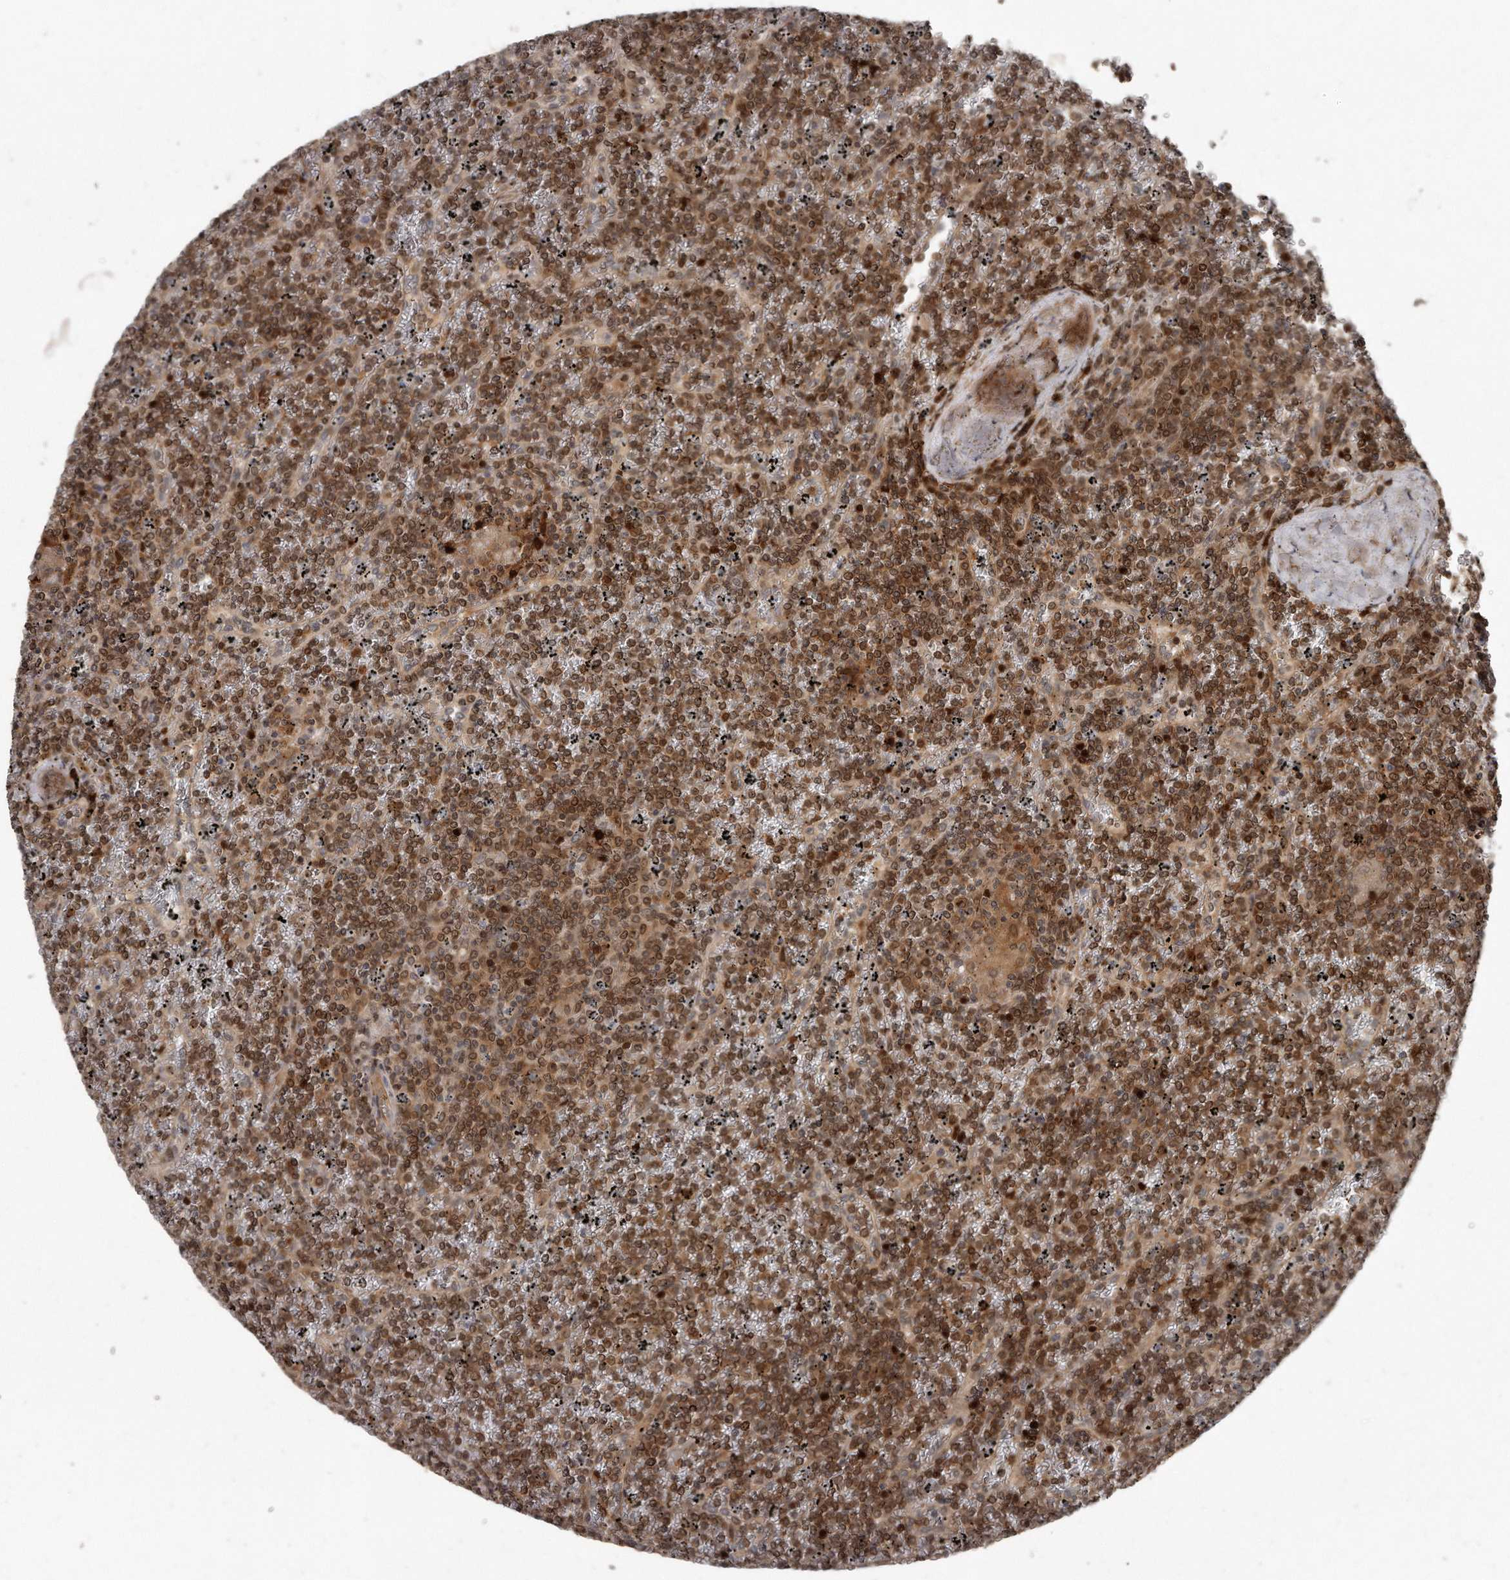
{"staining": {"intensity": "moderate", "quantity": ">75%", "location": "cytoplasmic/membranous,nuclear"}, "tissue": "lymphoma", "cell_type": "Tumor cells", "image_type": "cancer", "snomed": [{"axis": "morphology", "description": "Malignant lymphoma, non-Hodgkin's type, Low grade"}, {"axis": "topography", "description": "Spleen"}], "caption": "Low-grade malignant lymphoma, non-Hodgkin's type was stained to show a protein in brown. There is medium levels of moderate cytoplasmic/membranous and nuclear positivity in approximately >75% of tumor cells. The protein is shown in brown color, while the nuclei are stained blue.", "gene": "GCH1", "patient": {"sex": "female", "age": 19}}